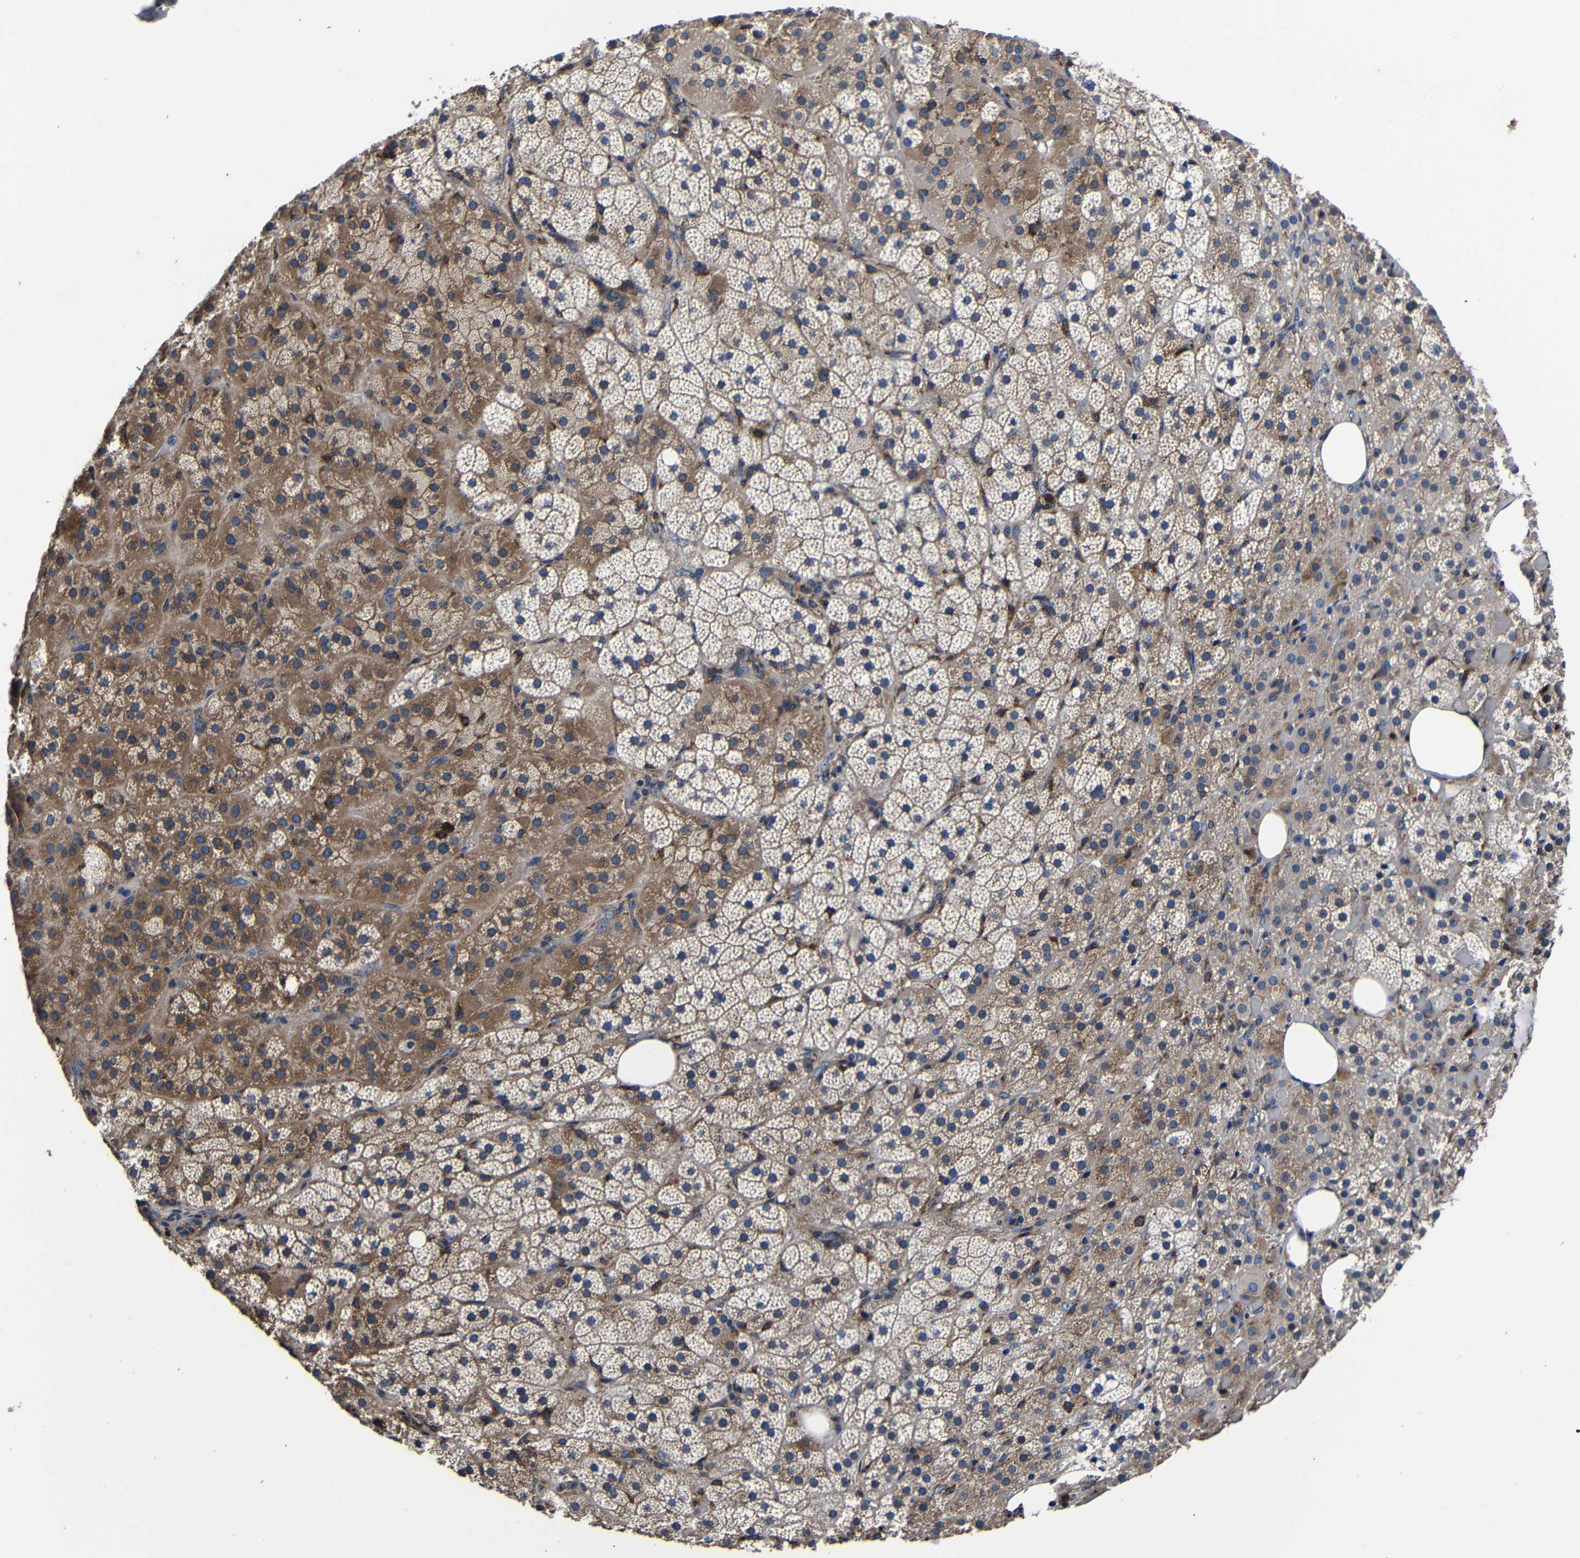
{"staining": {"intensity": "moderate", "quantity": "25%-75%", "location": "cytoplasmic/membranous"}, "tissue": "adrenal gland", "cell_type": "Glandular cells", "image_type": "normal", "snomed": [{"axis": "morphology", "description": "Normal tissue, NOS"}, {"axis": "topography", "description": "Adrenal gland"}], "caption": "Glandular cells display medium levels of moderate cytoplasmic/membranous staining in about 25%-75% of cells in benign adrenal gland. (DAB IHC, brown staining for protein, blue staining for nuclei).", "gene": "SCN9A", "patient": {"sex": "female", "age": 59}}